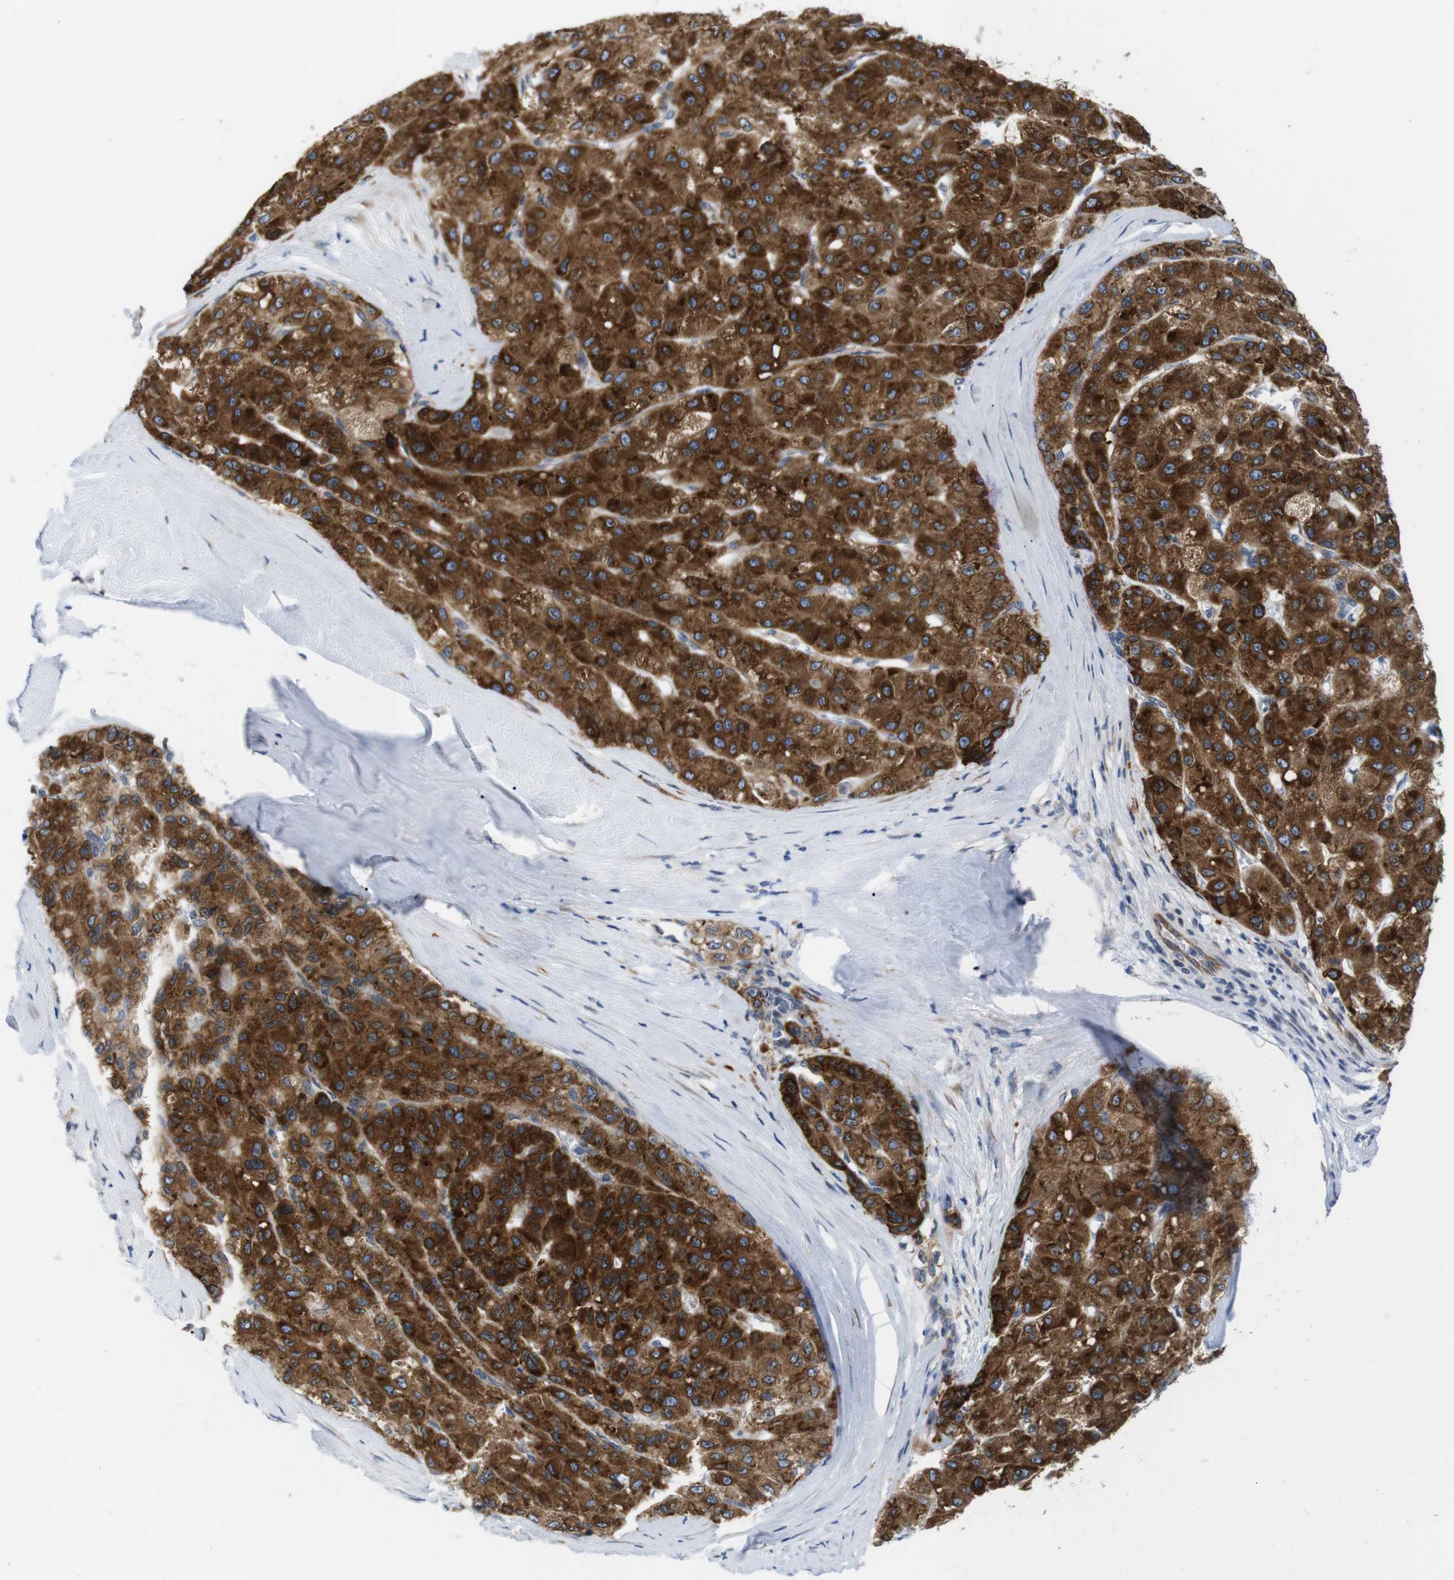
{"staining": {"intensity": "strong", "quantity": ">75%", "location": "cytoplasmic/membranous"}, "tissue": "liver cancer", "cell_type": "Tumor cells", "image_type": "cancer", "snomed": [{"axis": "morphology", "description": "Carcinoma, Hepatocellular, NOS"}, {"axis": "topography", "description": "Liver"}], "caption": "This photomicrograph displays liver hepatocellular carcinoma stained with IHC to label a protein in brown. The cytoplasmic/membranous of tumor cells show strong positivity for the protein. Nuclei are counter-stained blue.", "gene": "HACD3", "patient": {"sex": "male", "age": 80}}